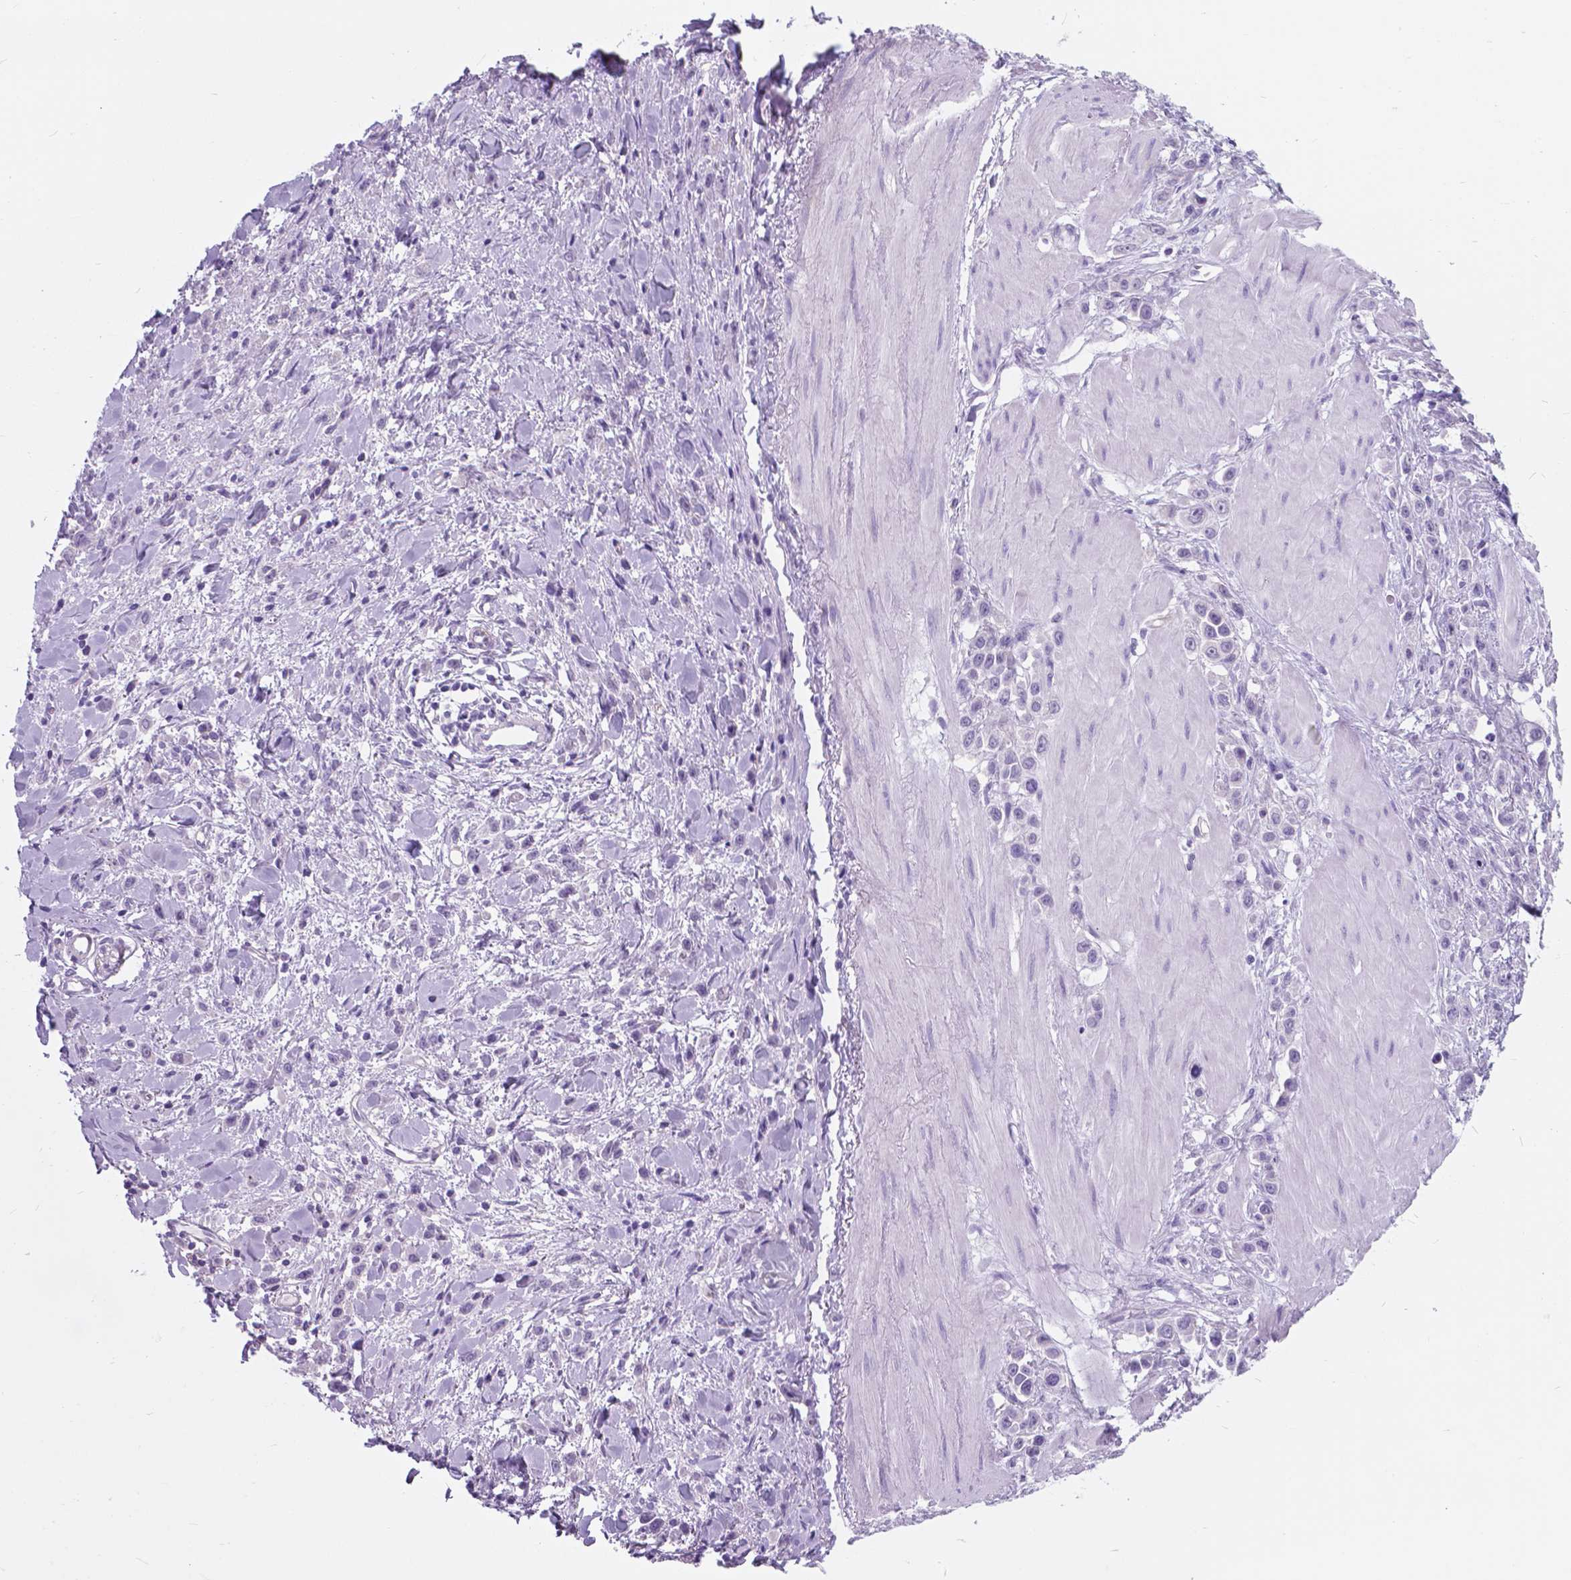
{"staining": {"intensity": "negative", "quantity": "none", "location": "none"}, "tissue": "stomach cancer", "cell_type": "Tumor cells", "image_type": "cancer", "snomed": [{"axis": "morphology", "description": "Adenocarcinoma, NOS"}, {"axis": "topography", "description": "Stomach"}], "caption": "Stomach adenocarcinoma was stained to show a protein in brown. There is no significant expression in tumor cells. (DAB (3,3'-diaminobenzidine) immunohistochemistry visualized using brightfield microscopy, high magnification).", "gene": "KIAA0040", "patient": {"sex": "male", "age": 47}}